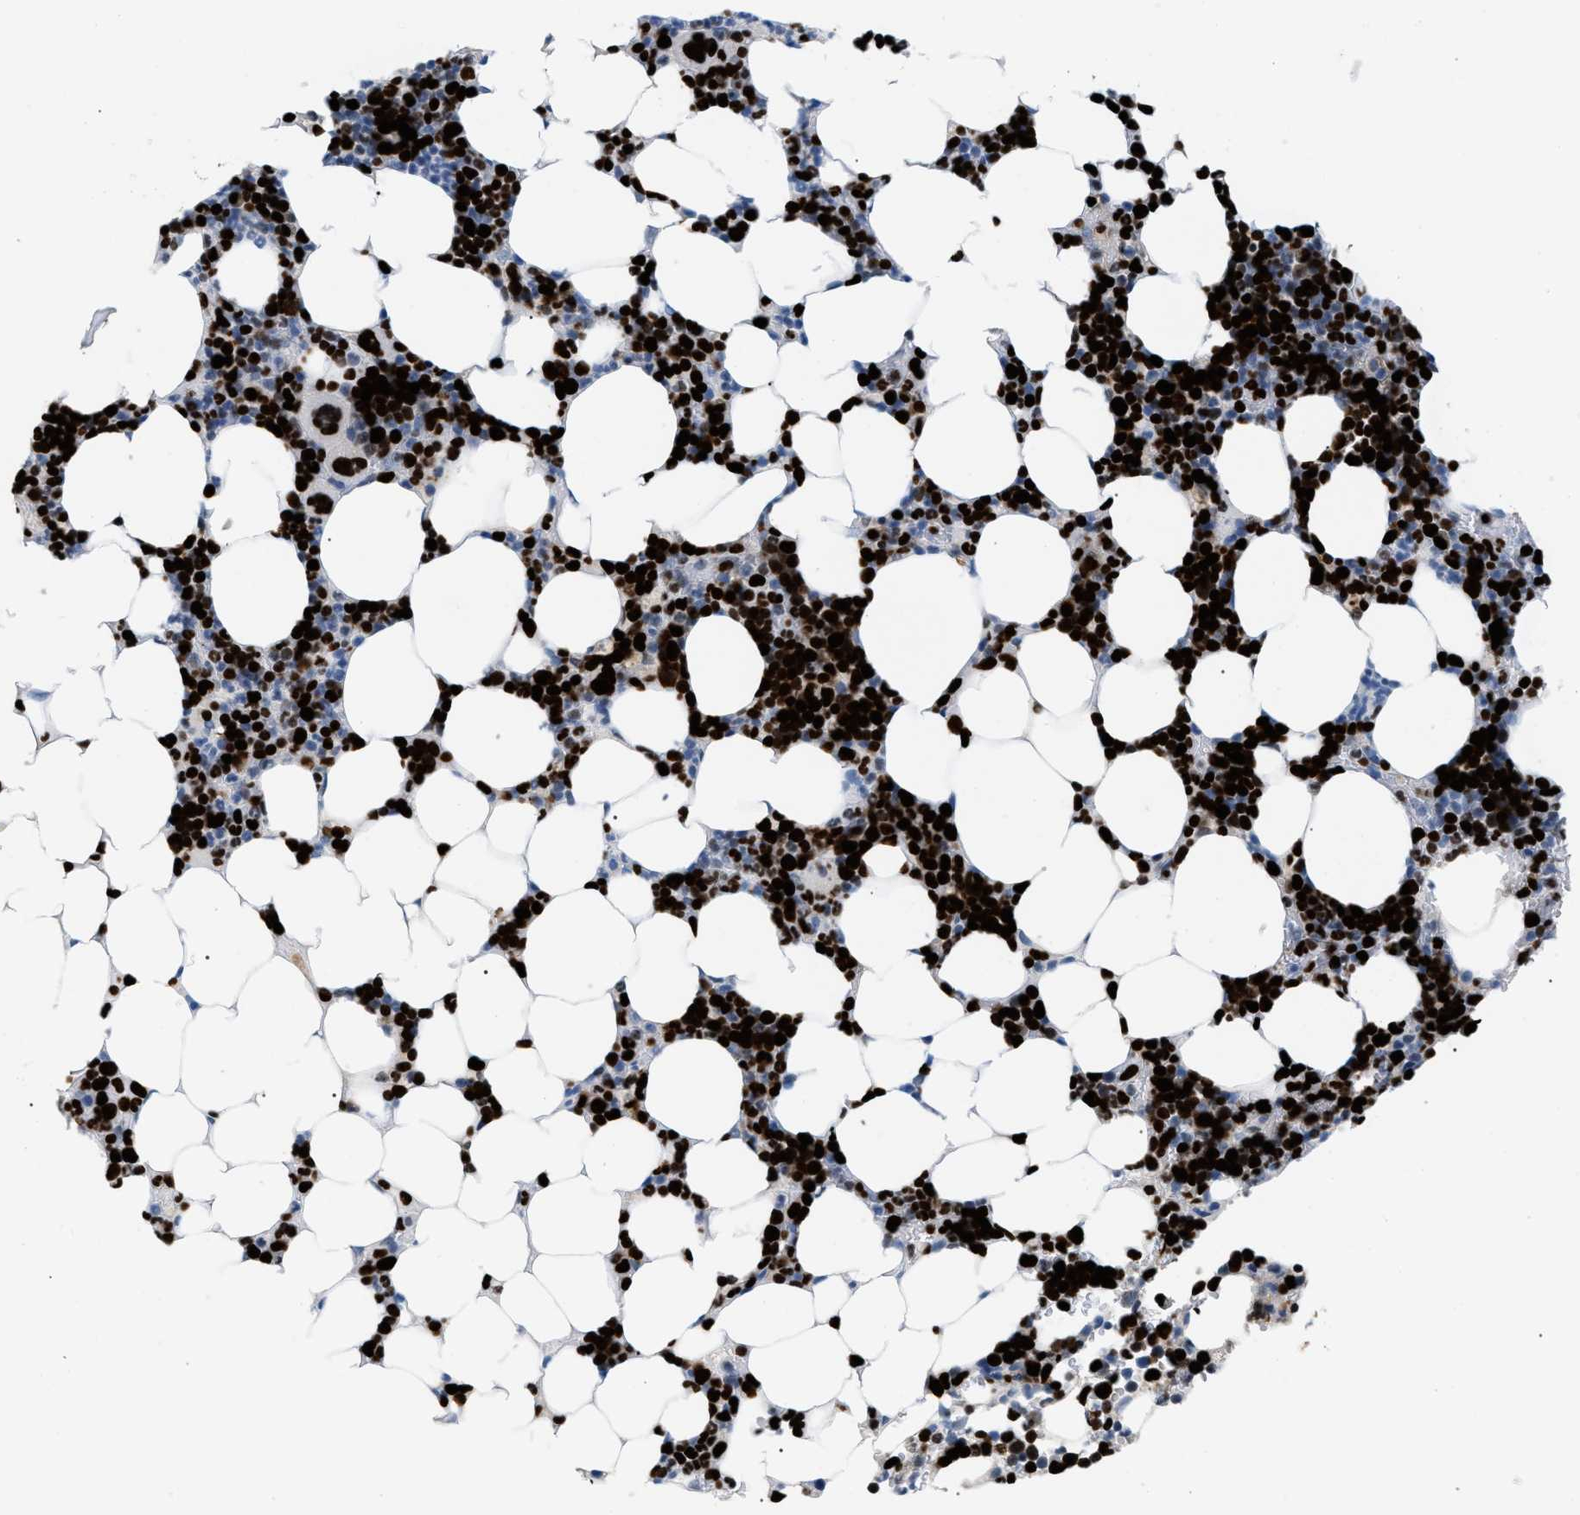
{"staining": {"intensity": "strong", "quantity": ">75%", "location": "nuclear"}, "tissue": "bone marrow", "cell_type": "Hematopoietic cells", "image_type": "normal", "snomed": [{"axis": "morphology", "description": "Normal tissue, NOS"}, {"axis": "topography", "description": "Bone marrow"}], "caption": "Human bone marrow stained with a protein marker demonstrates strong staining in hematopoietic cells.", "gene": "MCM7", "patient": {"sex": "female", "age": 73}}